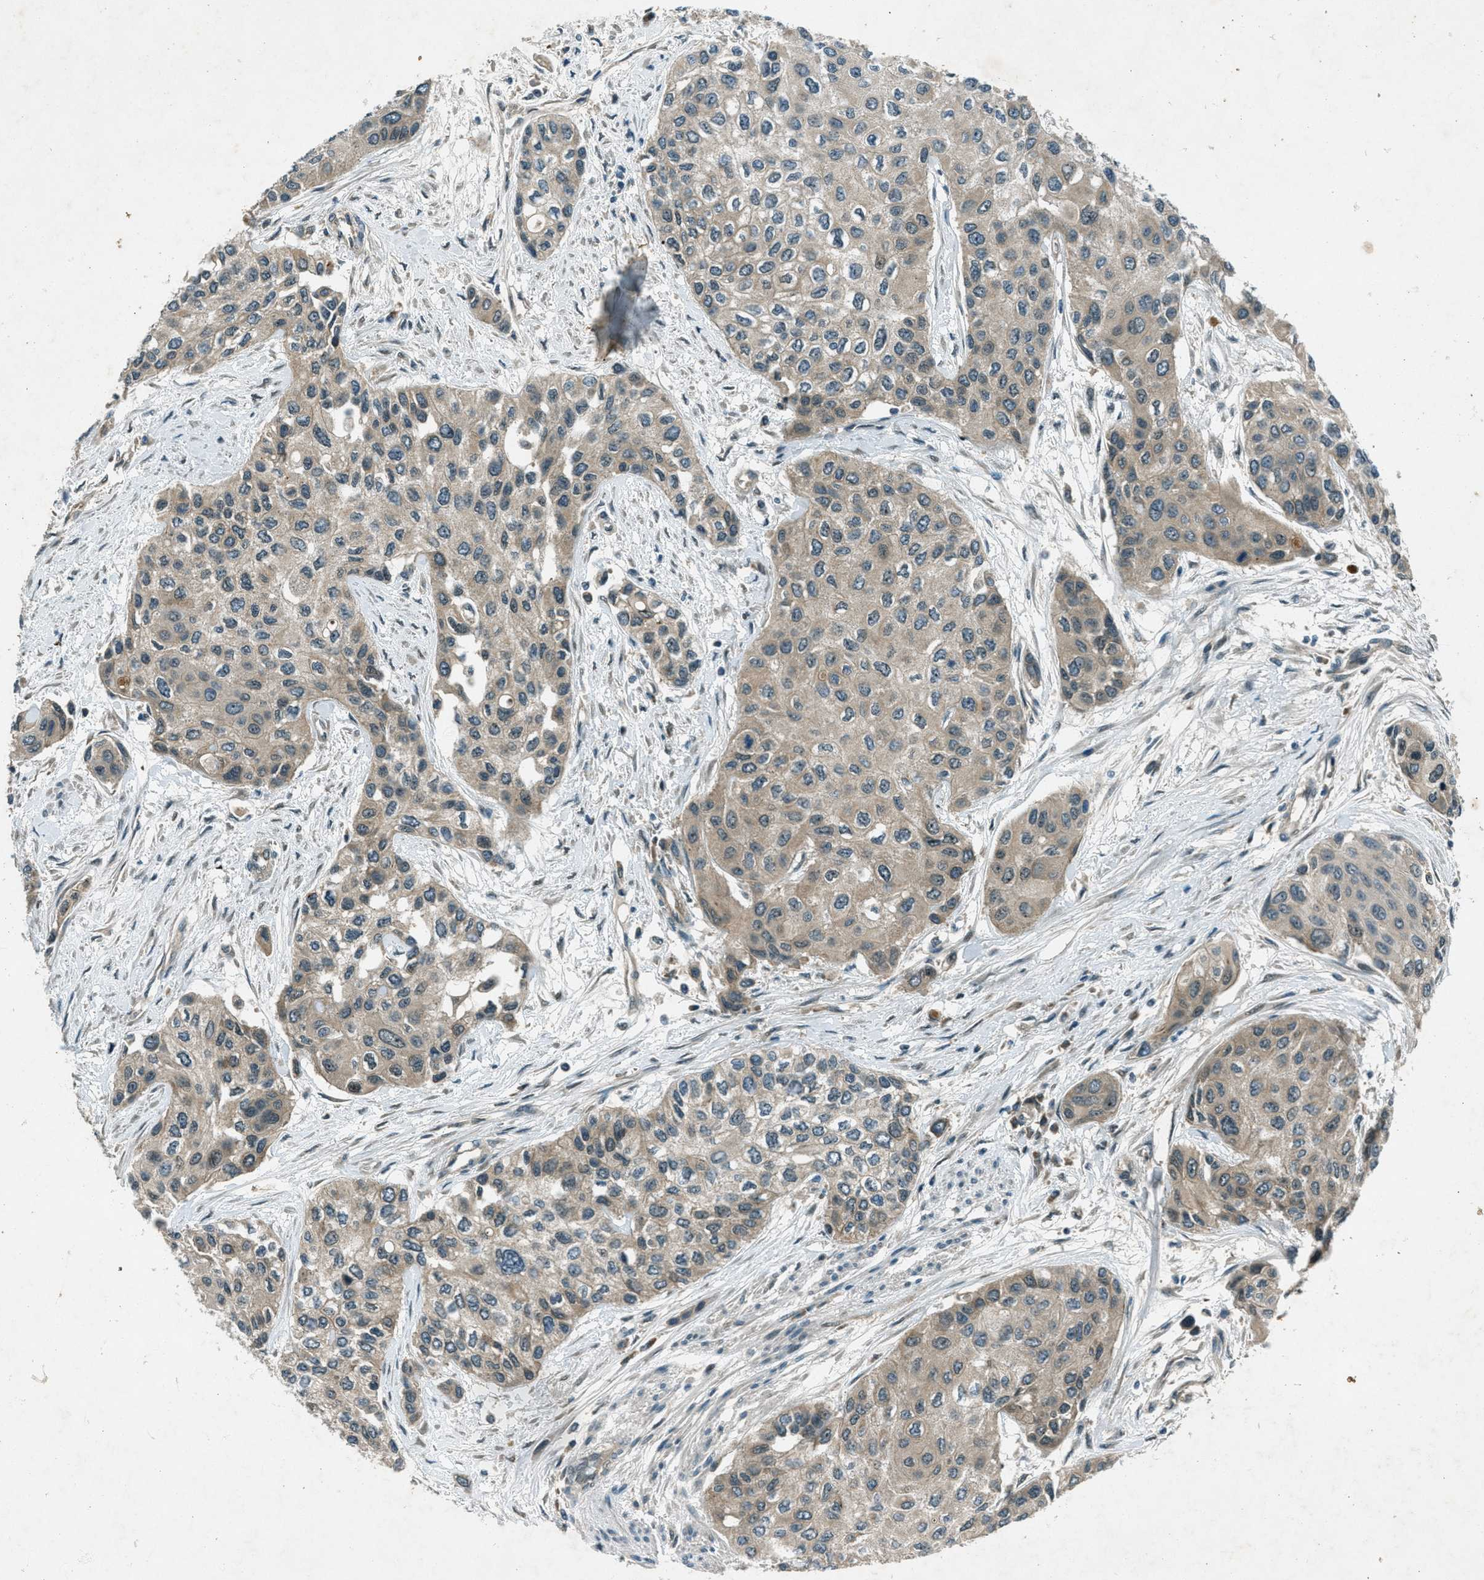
{"staining": {"intensity": "weak", "quantity": ">75%", "location": "cytoplasmic/membranous"}, "tissue": "urothelial cancer", "cell_type": "Tumor cells", "image_type": "cancer", "snomed": [{"axis": "morphology", "description": "Urothelial carcinoma, High grade"}, {"axis": "topography", "description": "Urinary bladder"}], "caption": "Immunohistochemistry (IHC) of urothelial cancer demonstrates low levels of weak cytoplasmic/membranous staining in approximately >75% of tumor cells.", "gene": "STK11", "patient": {"sex": "female", "age": 56}}